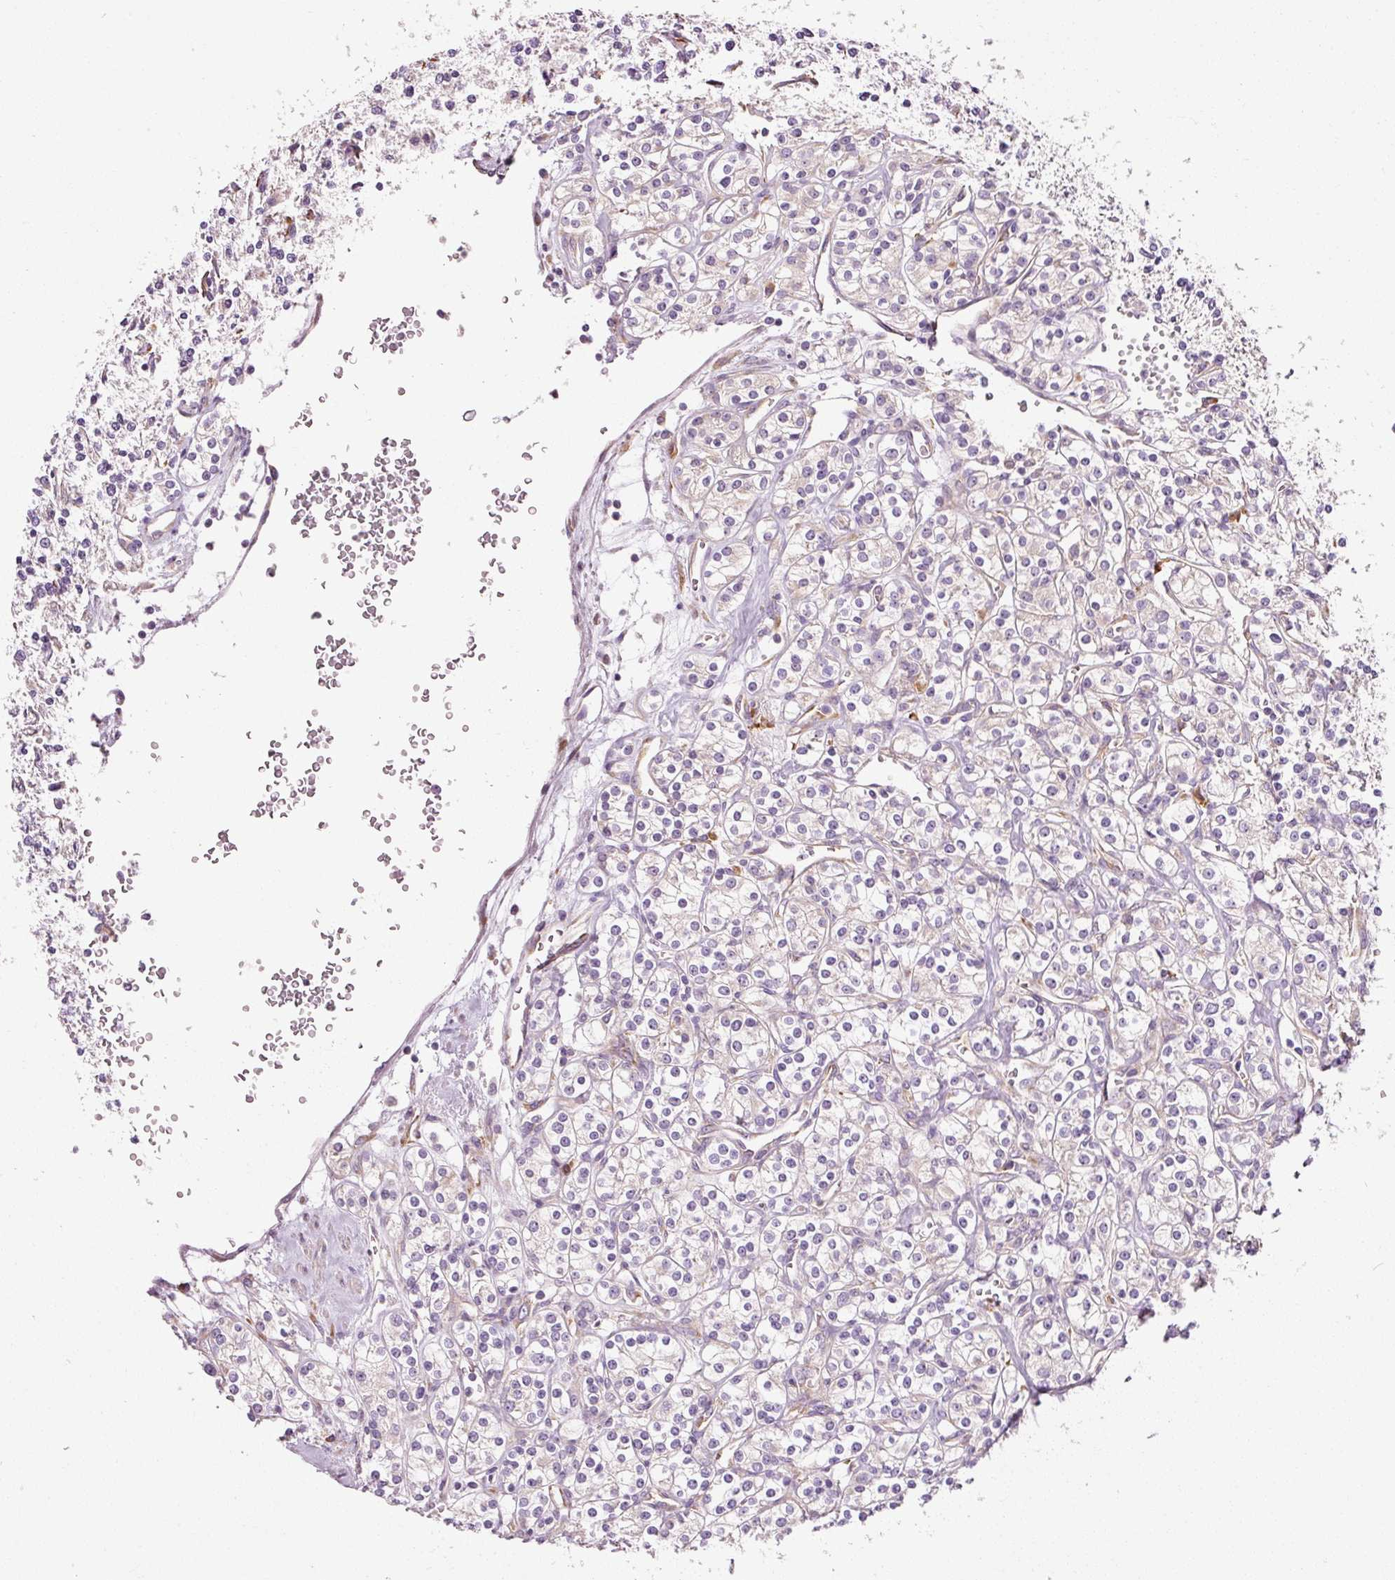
{"staining": {"intensity": "negative", "quantity": "none", "location": "none"}, "tissue": "renal cancer", "cell_type": "Tumor cells", "image_type": "cancer", "snomed": [{"axis": "morphology", "description": "Adenocarcinoma, NOS"}, {"axis": "topography", "description": "Kidney"}], "caption": "Immunohistochemistry image of neoplastic tissue: human renal cancer stained with DAB shows no significant protein expression in tumor cells. (DAB immunohistochemistry (IHC) visualized using brightfield microscopy, high magnification).", "gene": "RPL10A", "patient": {"sex": "male", "age": 77}}